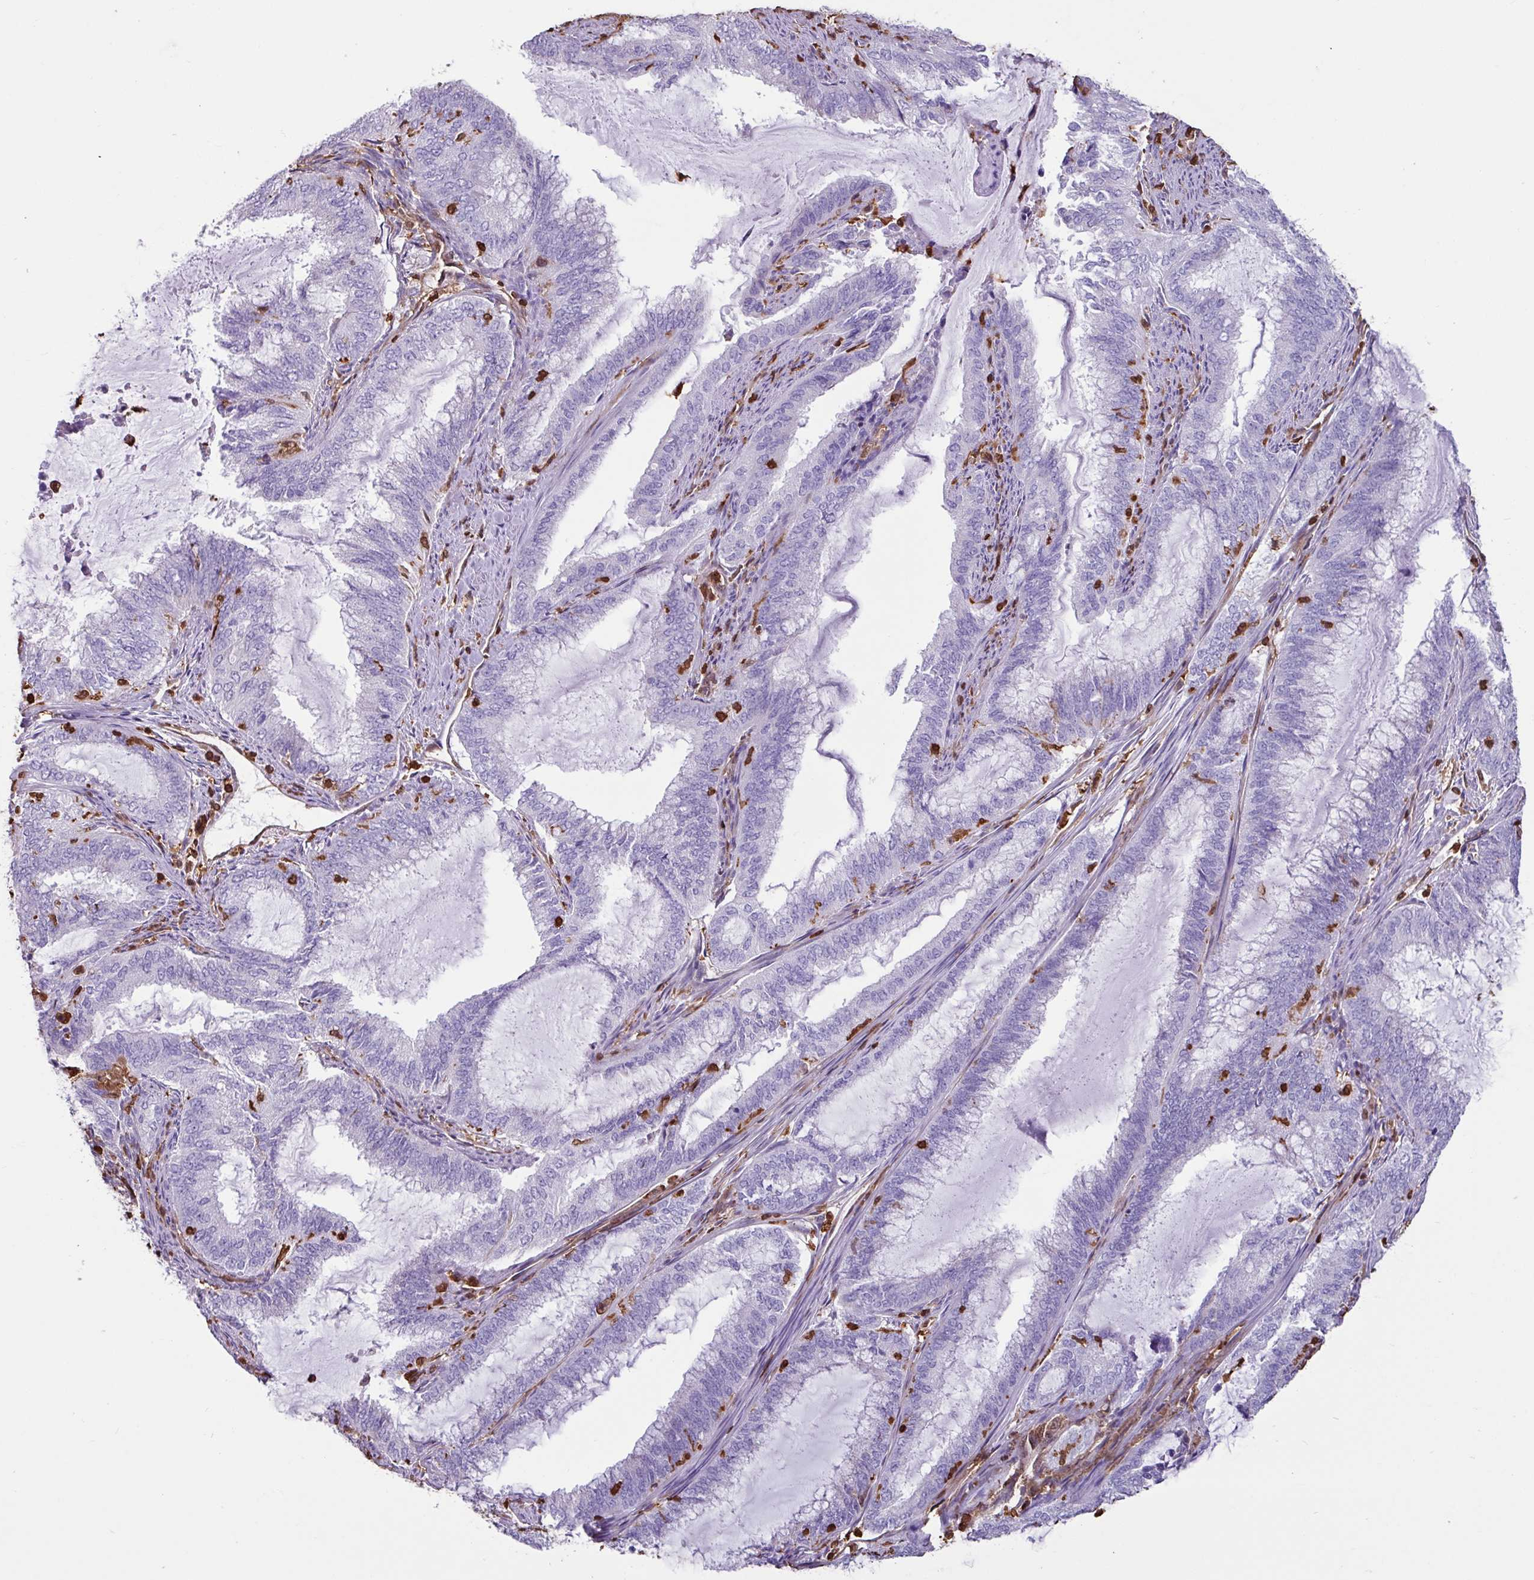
{"staining": {"intensity": "negative", "quantity": "none", "location": "none"}, "tissue": "endometrial cancer", "cell_type": "Tumor cells", "image_type": "cancer", "snomed": [{"axis": "morphology", "description": "Adenocarcinoma, NOS"}, {"axis": "topography", "description": "Endometrium"}], "caption": "Human endometrial cancer stained for a protein using immunohistochemistry displays no staining in tumor cells.", "gene": "ARHGDIB", "patient": {"sex": "female", "age": 51}}